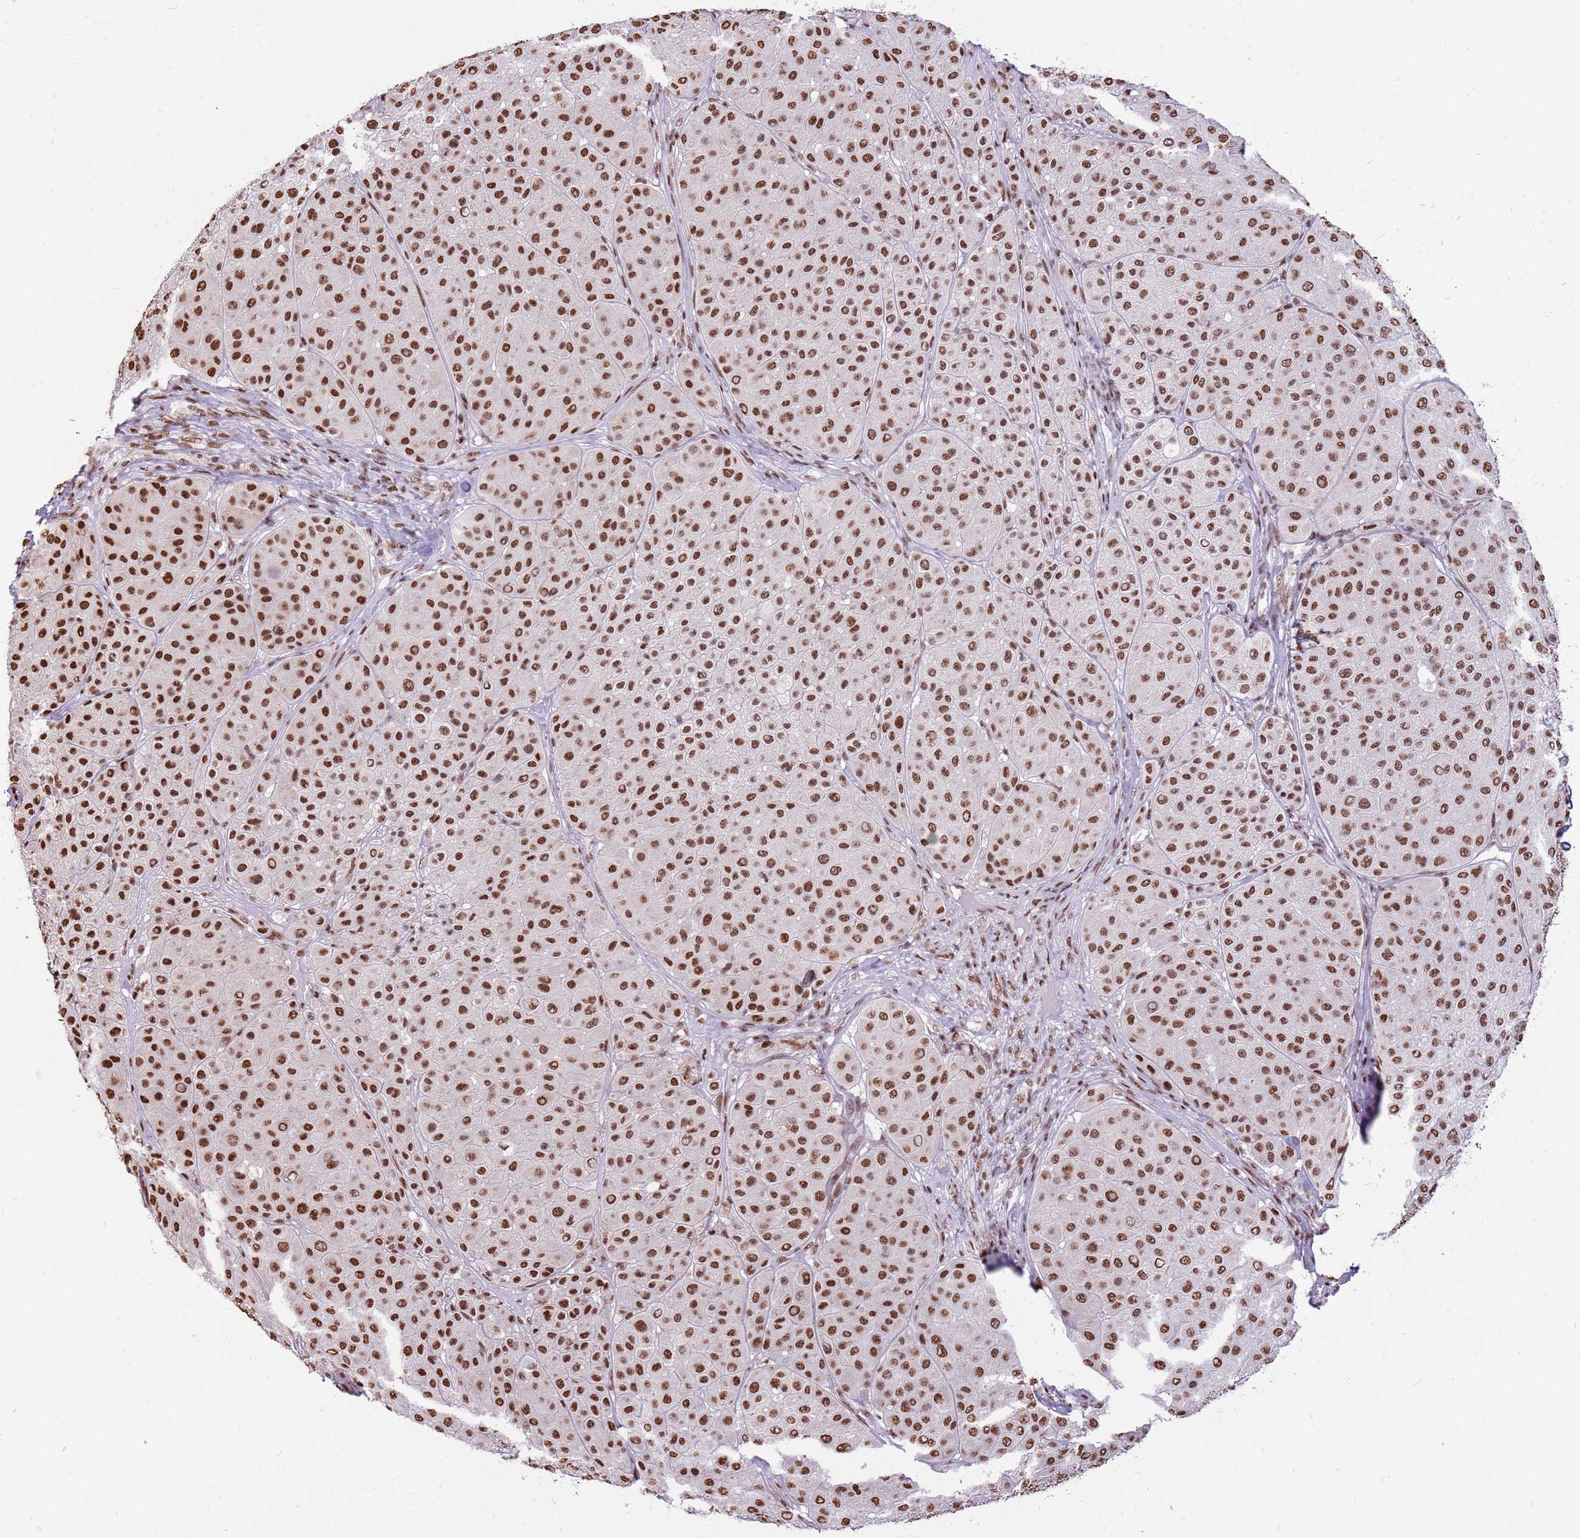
{"staining": {"intensity": "moderate", "quantity": ">75%", "location": "nuclear"}, "tissue": "melanoma", "cell_type": "Tumor cells", "image_type": "cancer", "snomed": [{"axis": "morphology", "description": "Malignant melanoma, Metastatic site"}, {"axis": "topography", "description": "Smooth muscle"}], "caption": "The image shows a brown stain indicating the presence of a protein in the nuclear of tumor cells in malignant melanoma (metastatic site).", "gene": "WASHC4", "patient": {"sex": "male", "age": 41}}